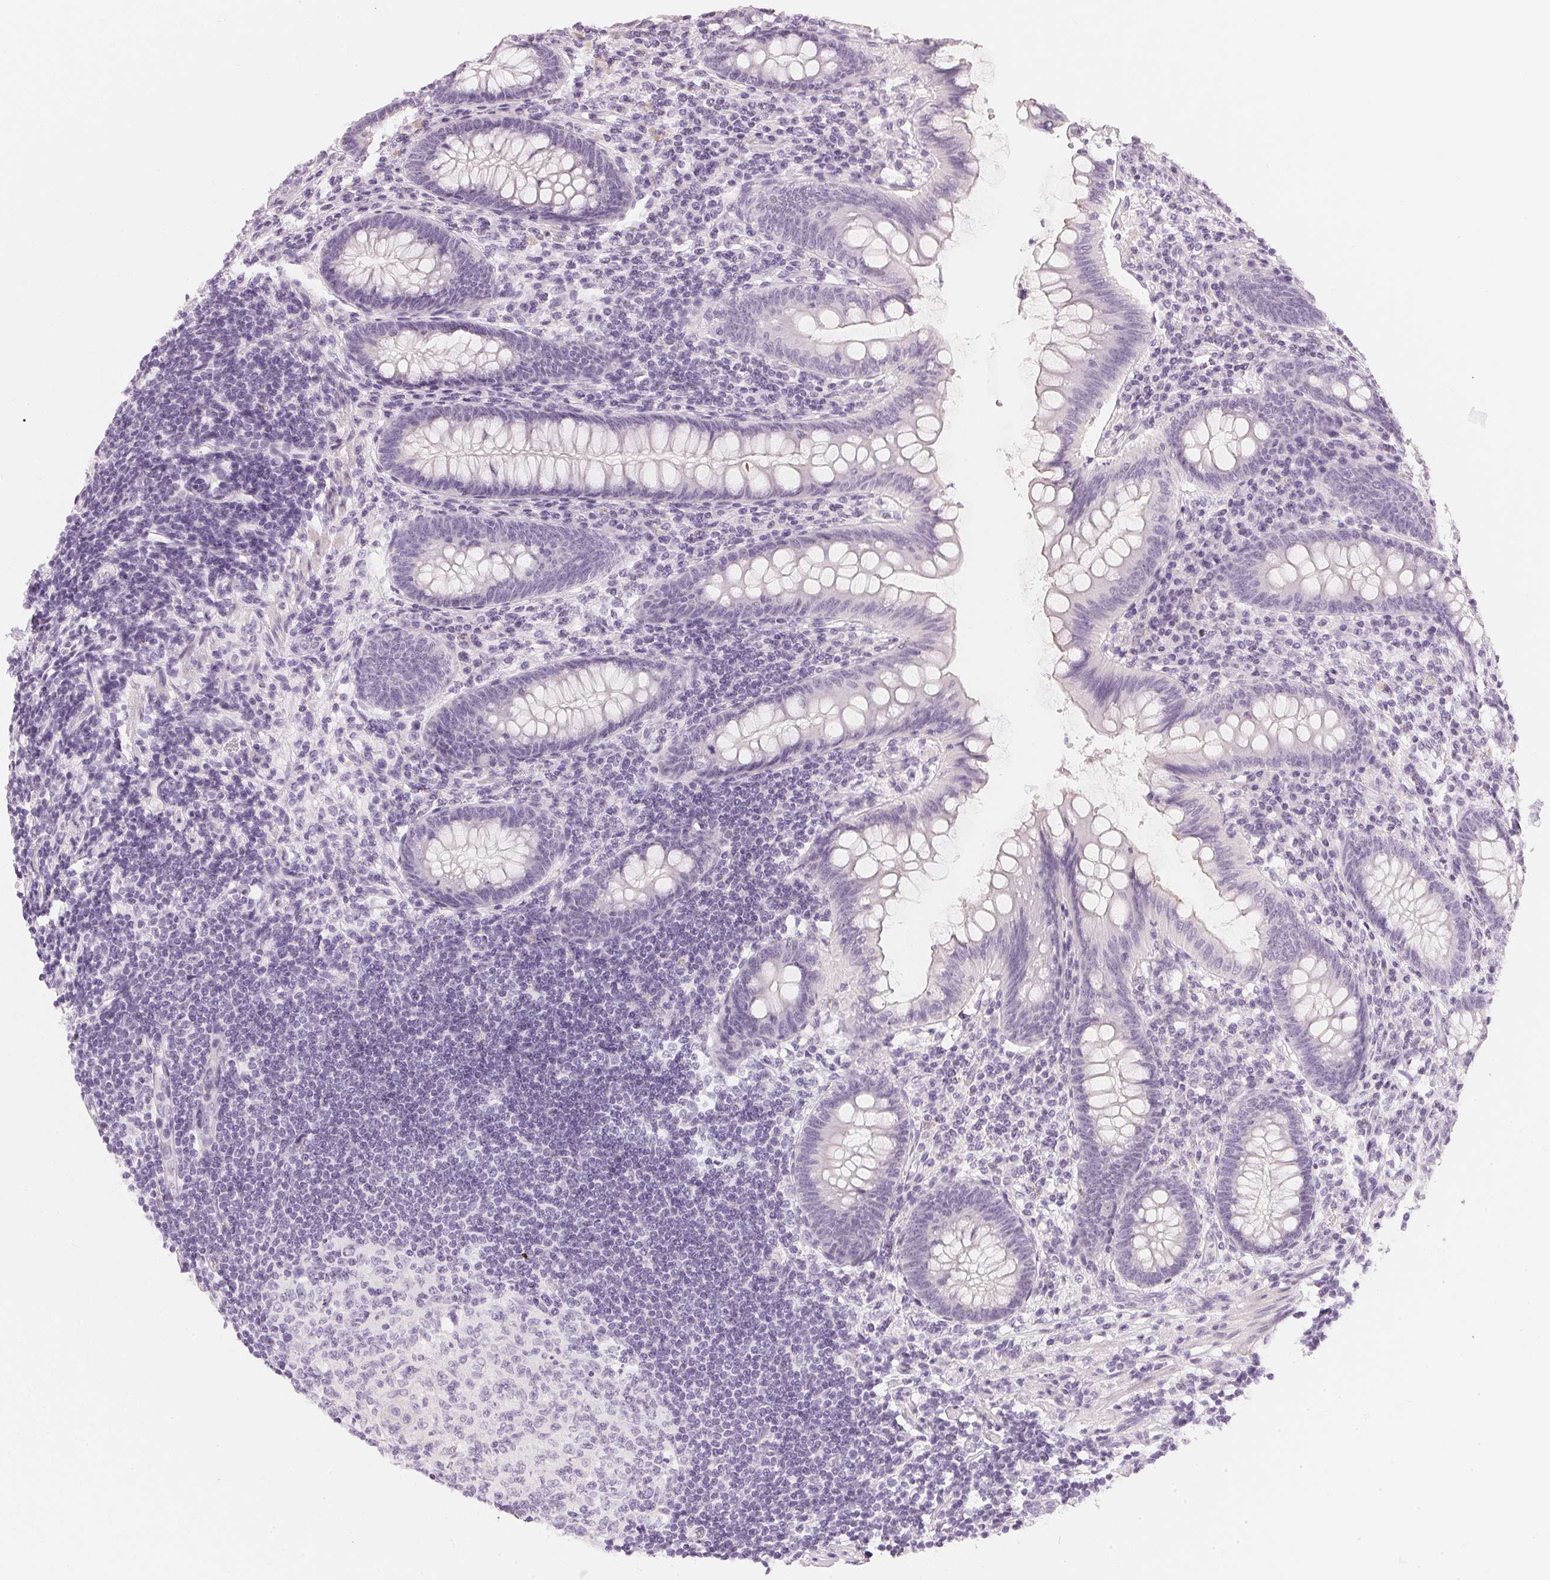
{"staining": {"intensity": "negative", "quantity": "none", "location": "none"}, "tissue": "appendix", "cell_type": "Glandular cells", "image_type": "normal", "snomed": [{"axis": "morphology", "description": "Normal tissue, NOS"}, {"axis": "topography", "description": "Appendix"}], "caption": "Glandular cells are negative for brown protein staining in normal appendix. (DAB IHC, high magnification).", "gene": "CHST4", "patient": {"sex": "female", "age": 57}}